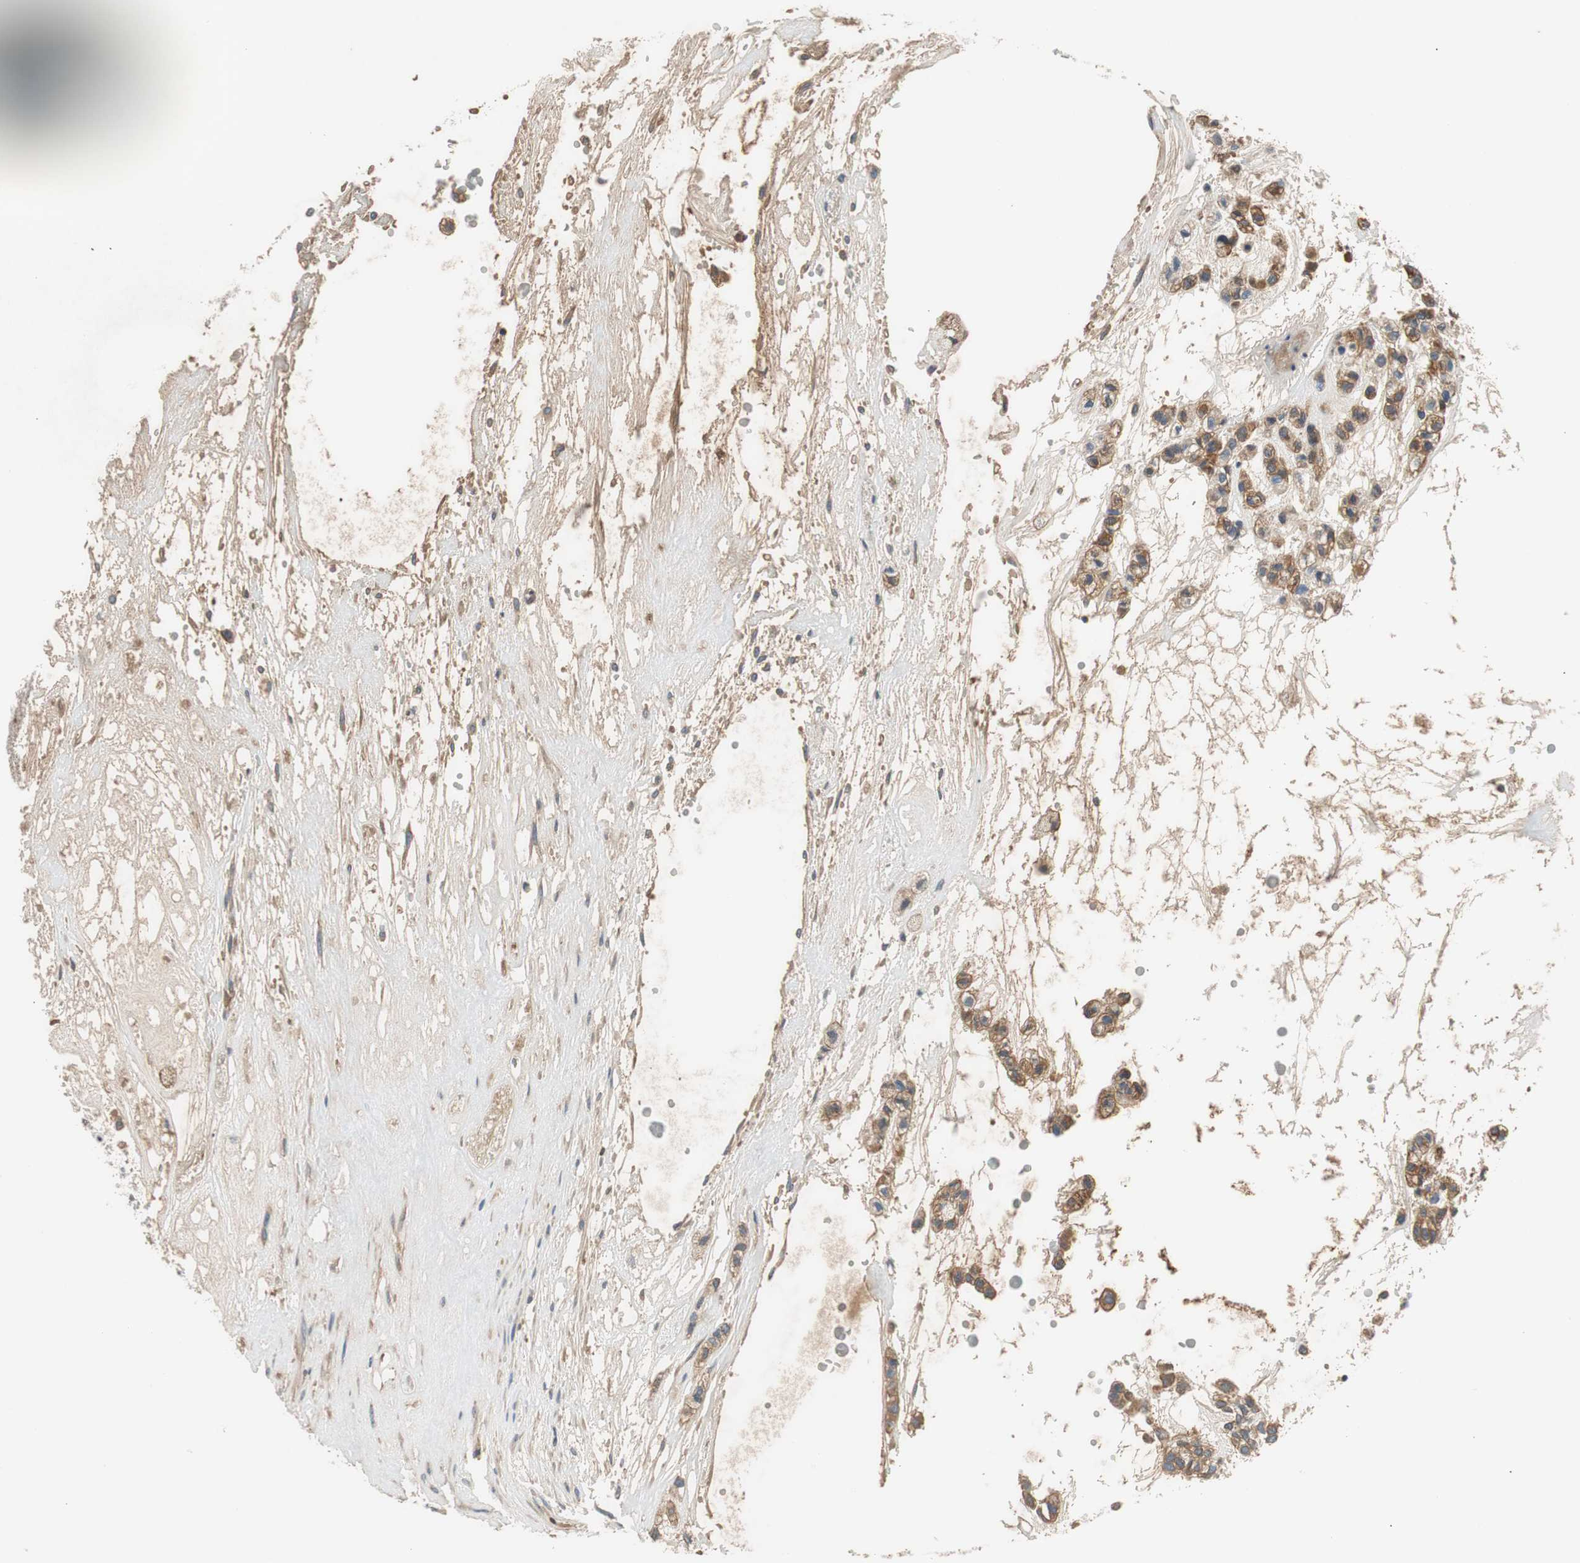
{"staining": {"intensity": "moderate", "quantity": ">75%", "location": "cytoplasmic/membranous"}, "tissue": "head and neck cancer", "cell_type": "Tumor cells", "image_type": "cancer", "snomed": [{"axis": "morphology", "description": "Adenocarcinoma, NOS"}, {"axis": "morphology", "description": "Adenoma, NOS"}, {"axis": "topography", "description": "Head-Neck"}], "caption": "Protein positivity by immunohistochemistry exhibits moderate cytoplasmic/membranous positivity in about >75% of tumor cells in adenocarcinoma (head and neck).", "gene": "C4A", "patient": {"sex": "female", "age": 55}}